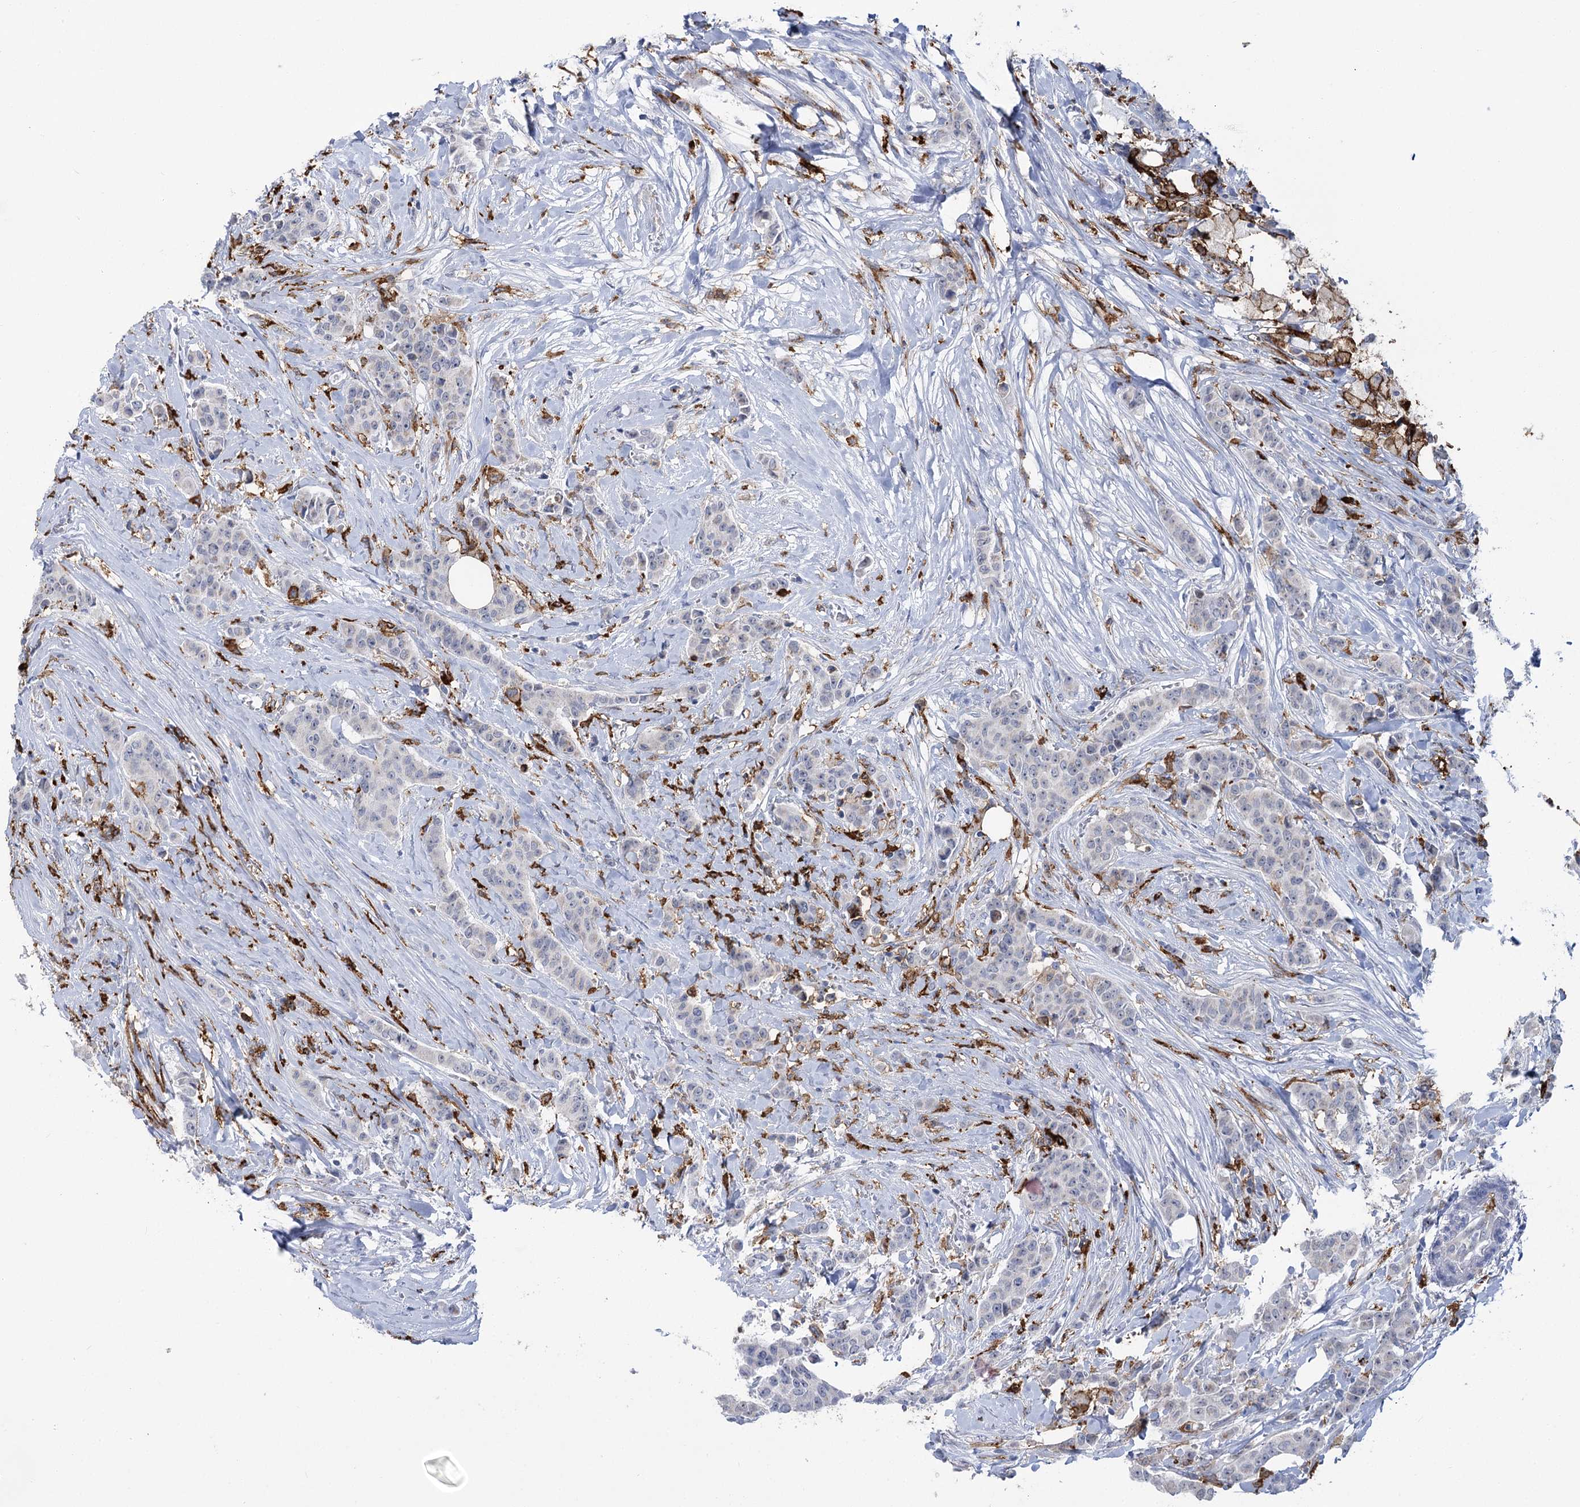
{"staining": {"intensity": "negative", "quantity": "none", "location": "none"}, "tissue": "breast cancer", "cell_type": "Tumor cells", "image_type": "cancer", "snomed": [{"axis": "morphology", "description": "Duct carcinoma"}, {"axis": "topography", "description": "Breast"}], "caption": "This is an immunohistochemistry (IHC) micrograph of human breast invasive ductal carcinoma. There is no expression in tumor cells.", "gene": "PIWIL4", "patient": {"sex": "female", "age": 40}}